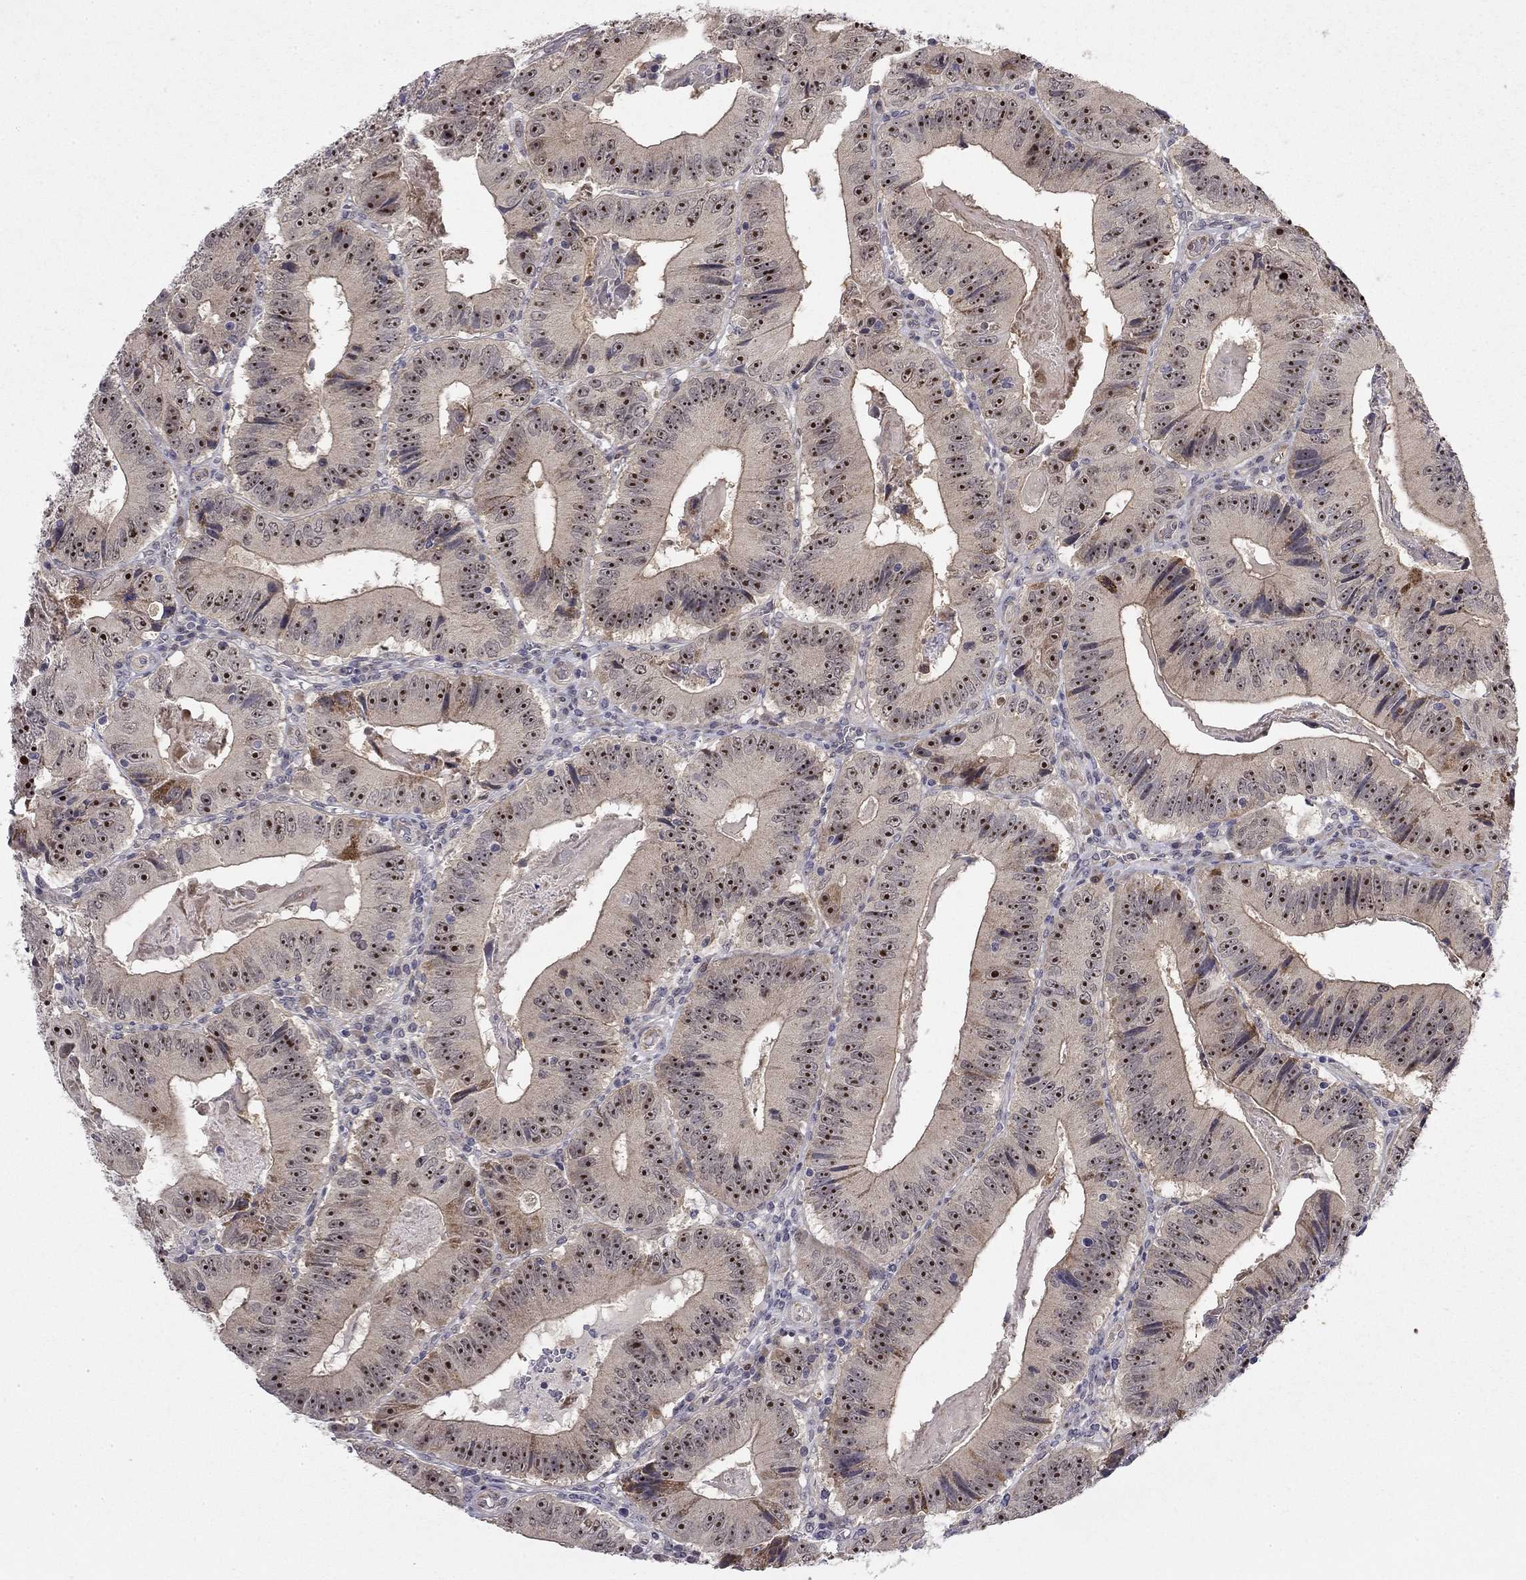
{"staining": {"intensity": "moderate", "quantity": "25%-75%", "location": "cytoplasmic/membranous,nuclear"}, "tissue": "colorectal cancer", "cell_type": "Tumor cells", "image_type": "cancer", "snomed": [{"axis": "morphology", "description": "Adenocarcinoma, NOS"}, {"axis": "topography", "description": "Colon"}], "caption": "Colorectal cancer was stained to show a protein in brown. There is medium levels of moderate cytoplasmic/membranous and nuclear expression in about 25%-75% of tumor cells.", "gene": "STXBP6", "patient": {"sex": "female", "age": 86}}